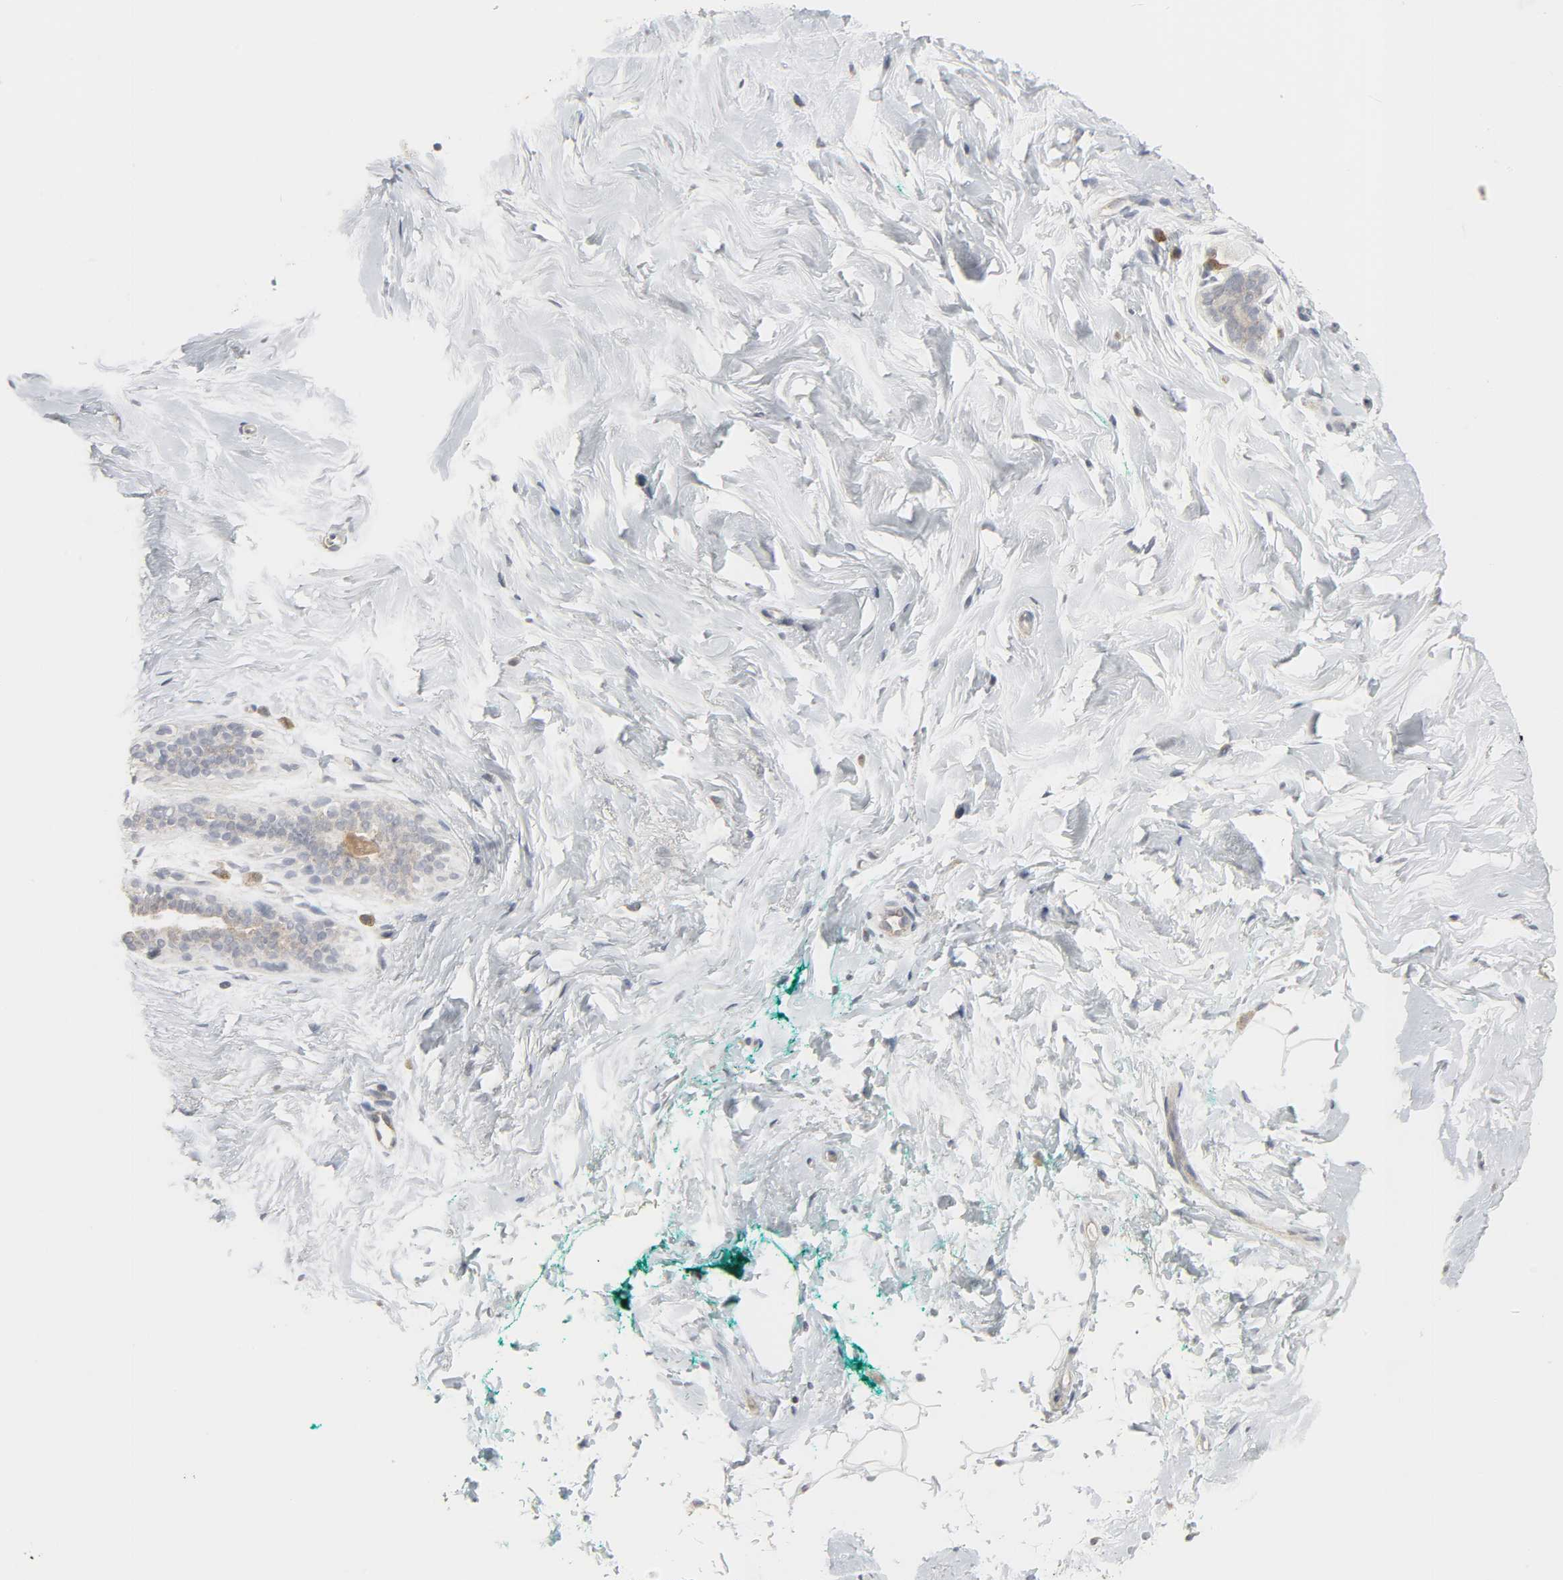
{"staining": {"intensity": "negative", "quantity": "none", "location": "none"}, "tissue": "breast", "cell_type": "Adipocytes", "image_type": "normal", "snomed": [{"axis": "morphology", "description": "Normal tissue, NOS"}, {"axis": "topography", "description": "Breast"}], "caption": "Image shows no protein positivity in adipocytes of normal breast.", "gene": "CLIP1", "patient": {"sex": "female", "age": 52}}